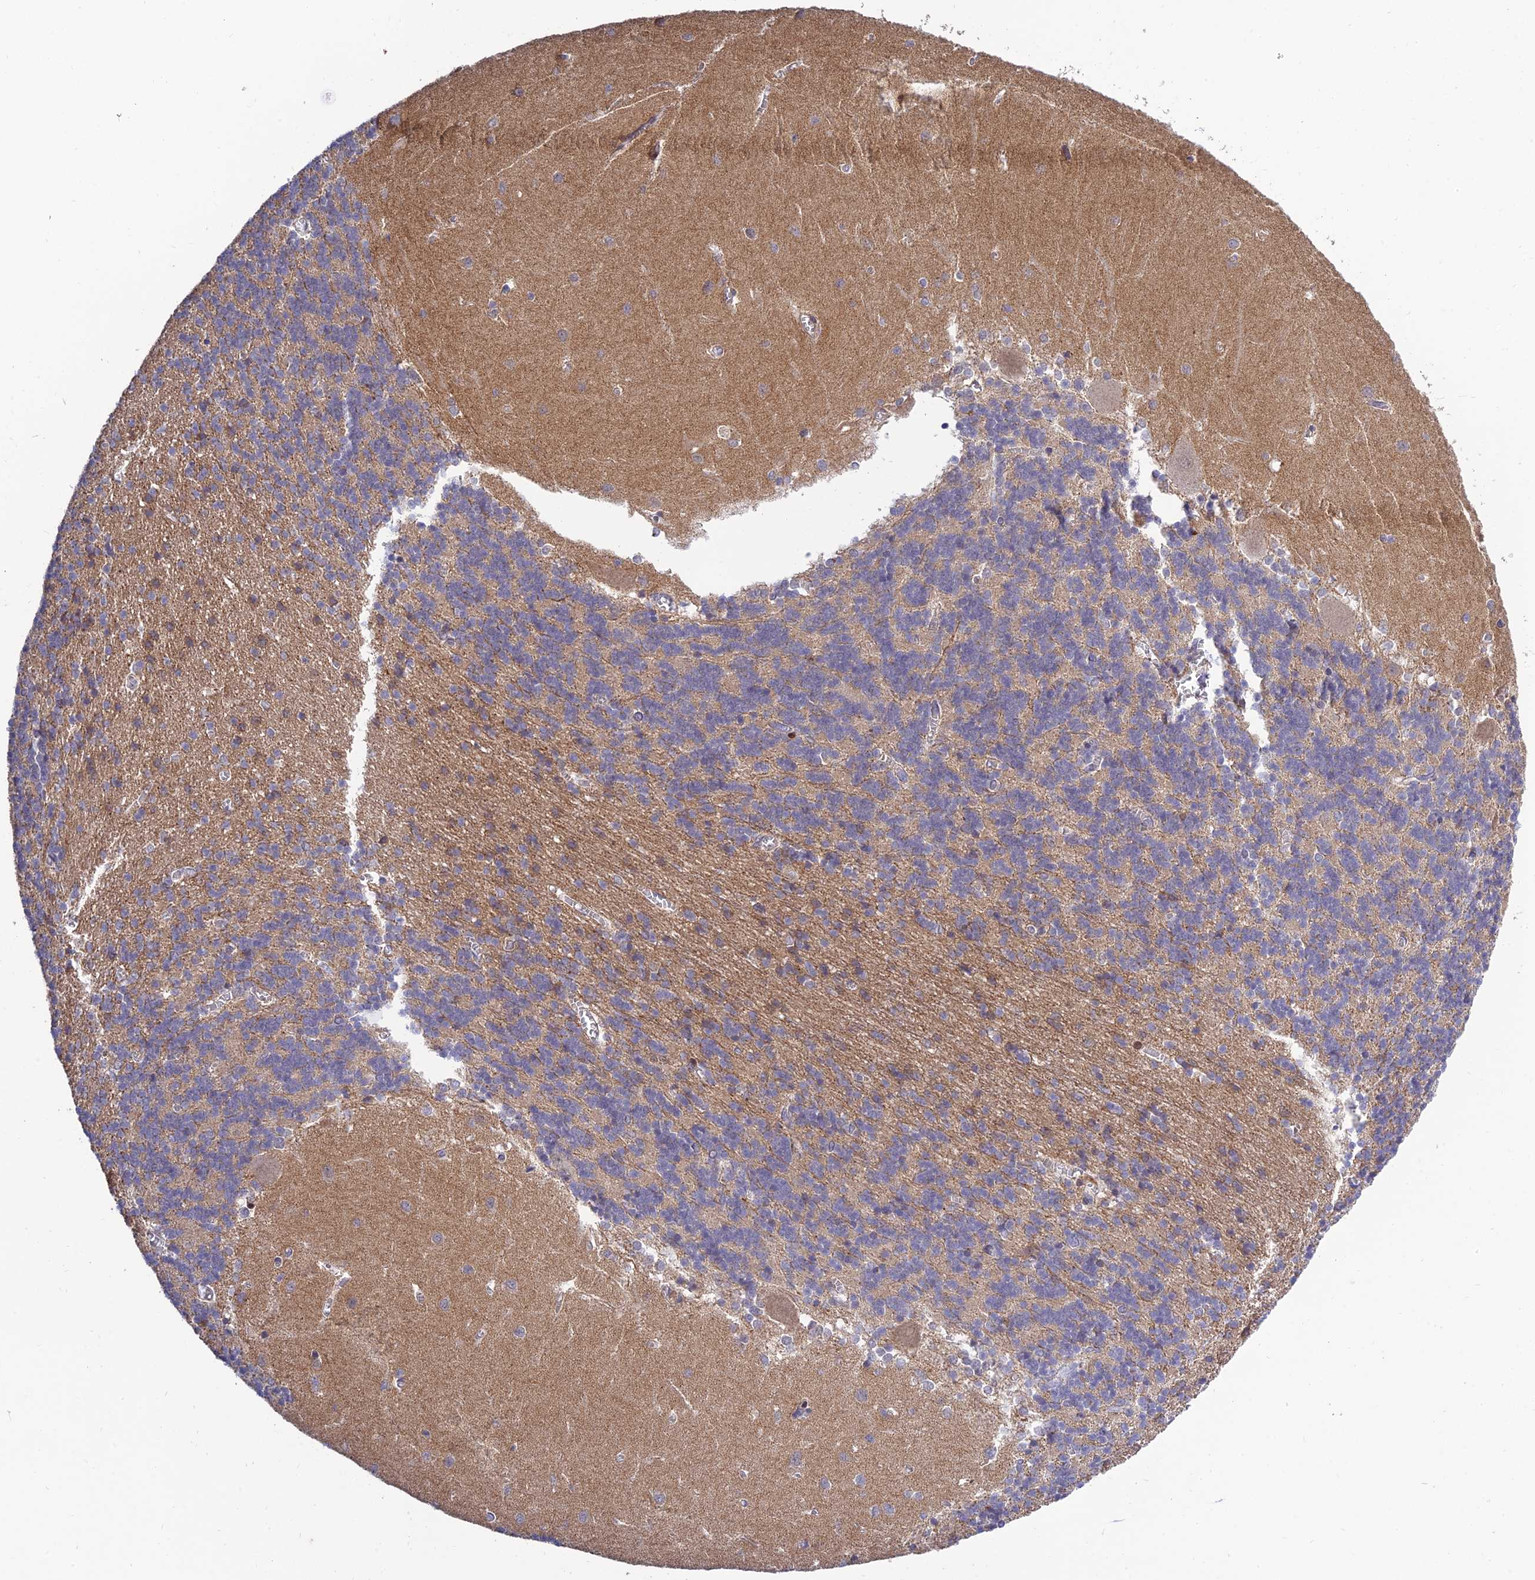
{"staining": {"intensity": "moderate", "quantity": "25%-75%", "location": "cytoplasmic/membranous"}, "tissue": "cerebellum", "cell_type": "Cells in granular layer", "image_type": "normal", "snomed": [{"axis": "morphology", "description": "Normal tissue, NOS"}, {"axis": "topography", "description": "Cerebellum"}], "caption": "A medium amount of moderate cytoplasmic/membranous expression is identified in approximately 25%-75% of cells in granular layer in unremarkable cerebellum.", "gene": "PLEKHG2", "patient": {"sex": "male", "age": 37}}